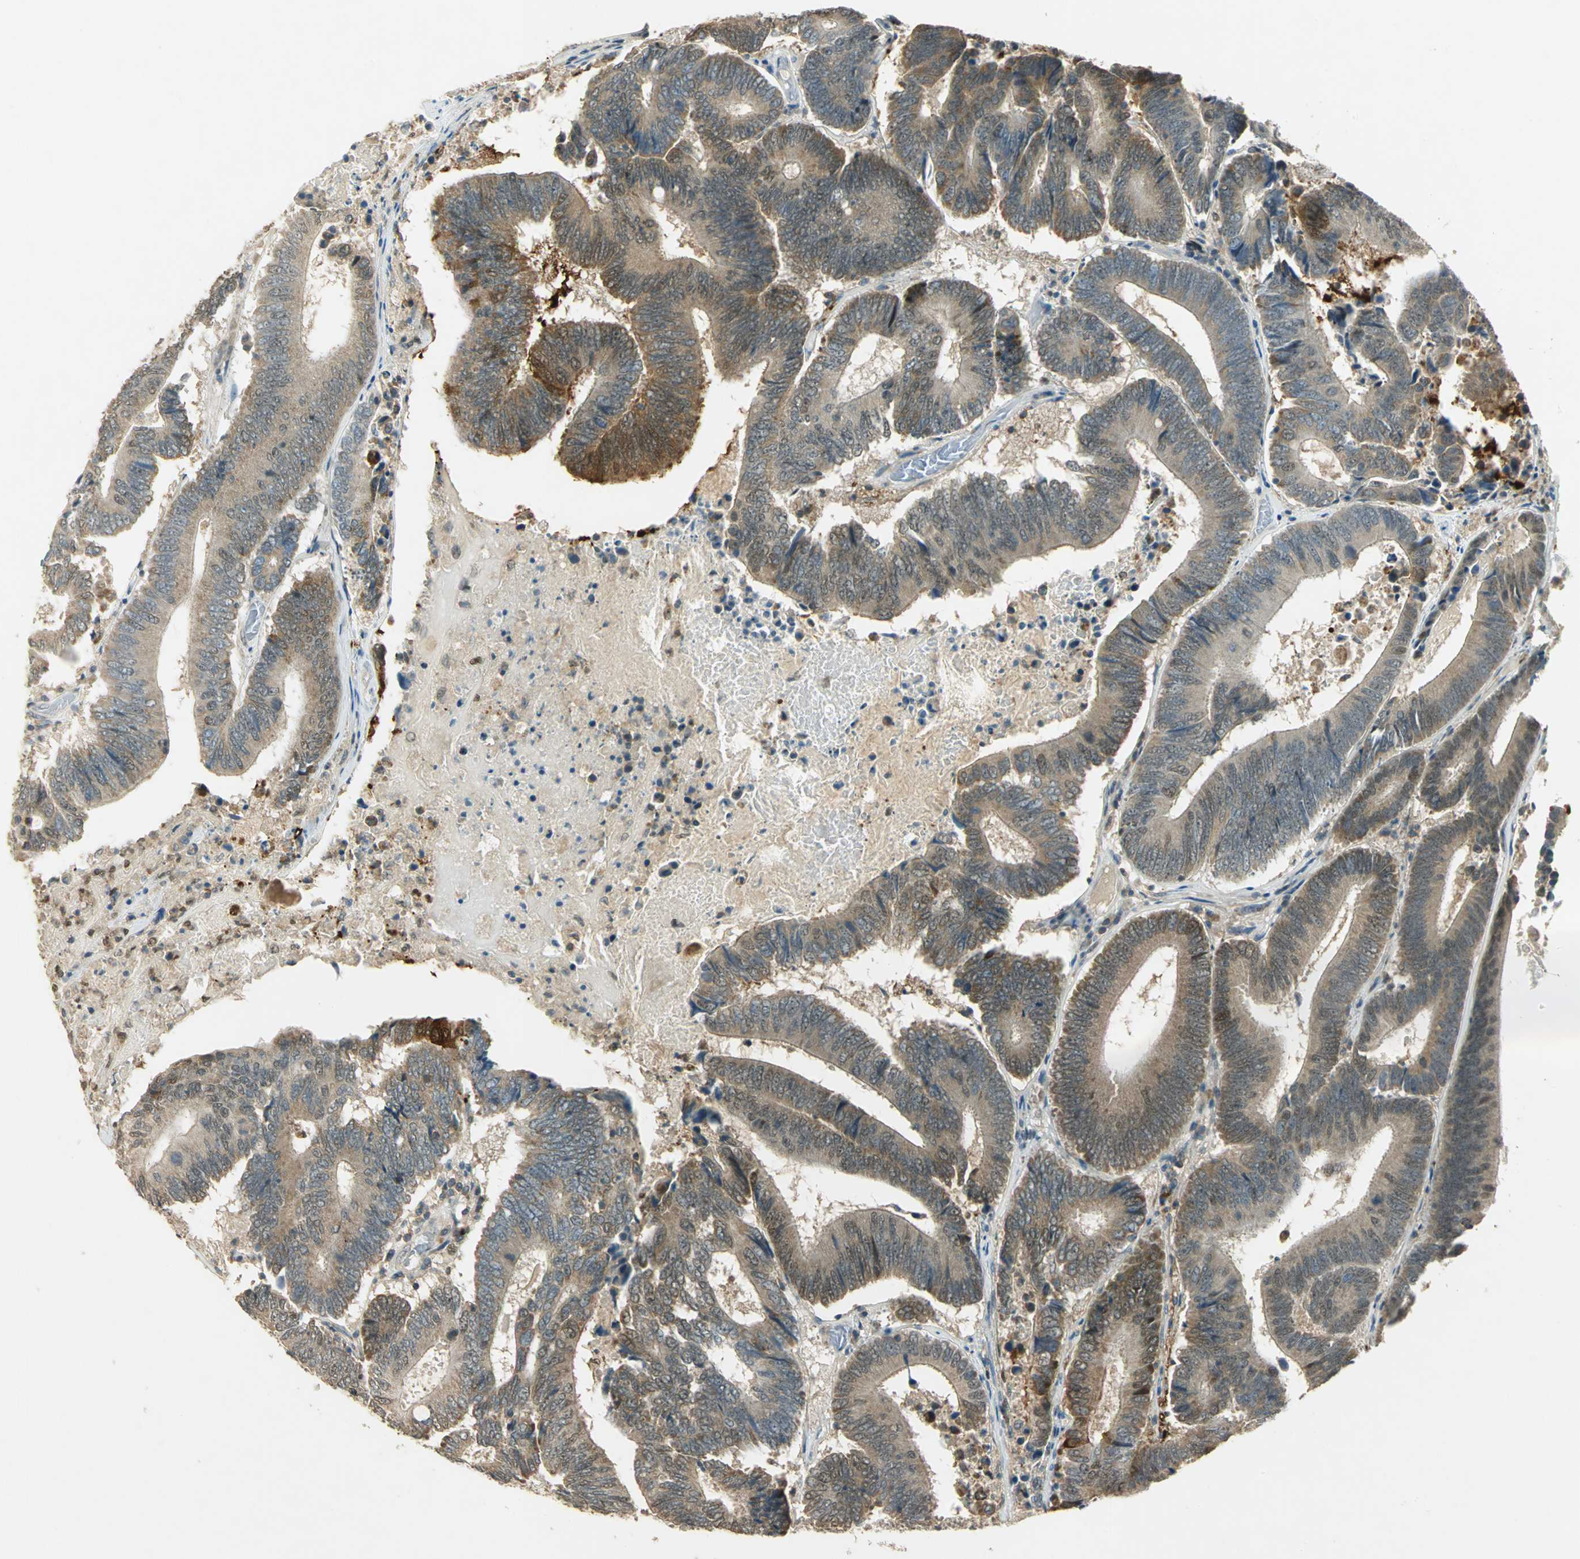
{"staining": {"intensity": "moderate", "quantity": "25%-75%", "location": "cytoplasmic/membranous"}, "tissue": "colorectal cancer", "cell_type": "Tumor cells", "image_type": "cancer", "snomed": [{"axis": "morphology", "description": "Adenocarcinoma, NOS"}, {"axis": "topography", "description": "Colon"}], "caption": "DAB immunohistochemical staining of human colorectal cancer (adenocarcinoma) reveals moderate cytoplasmic/membranous protein positivity in approximately 25%-75% of tumor cells. The protein of interest is stained brown, and the nuclei are stained in blue (DAB IHC with brightfield microscopy, high magnification).", "gene": "BIRC2", "patient": {"sex": "female", "age": 78}}